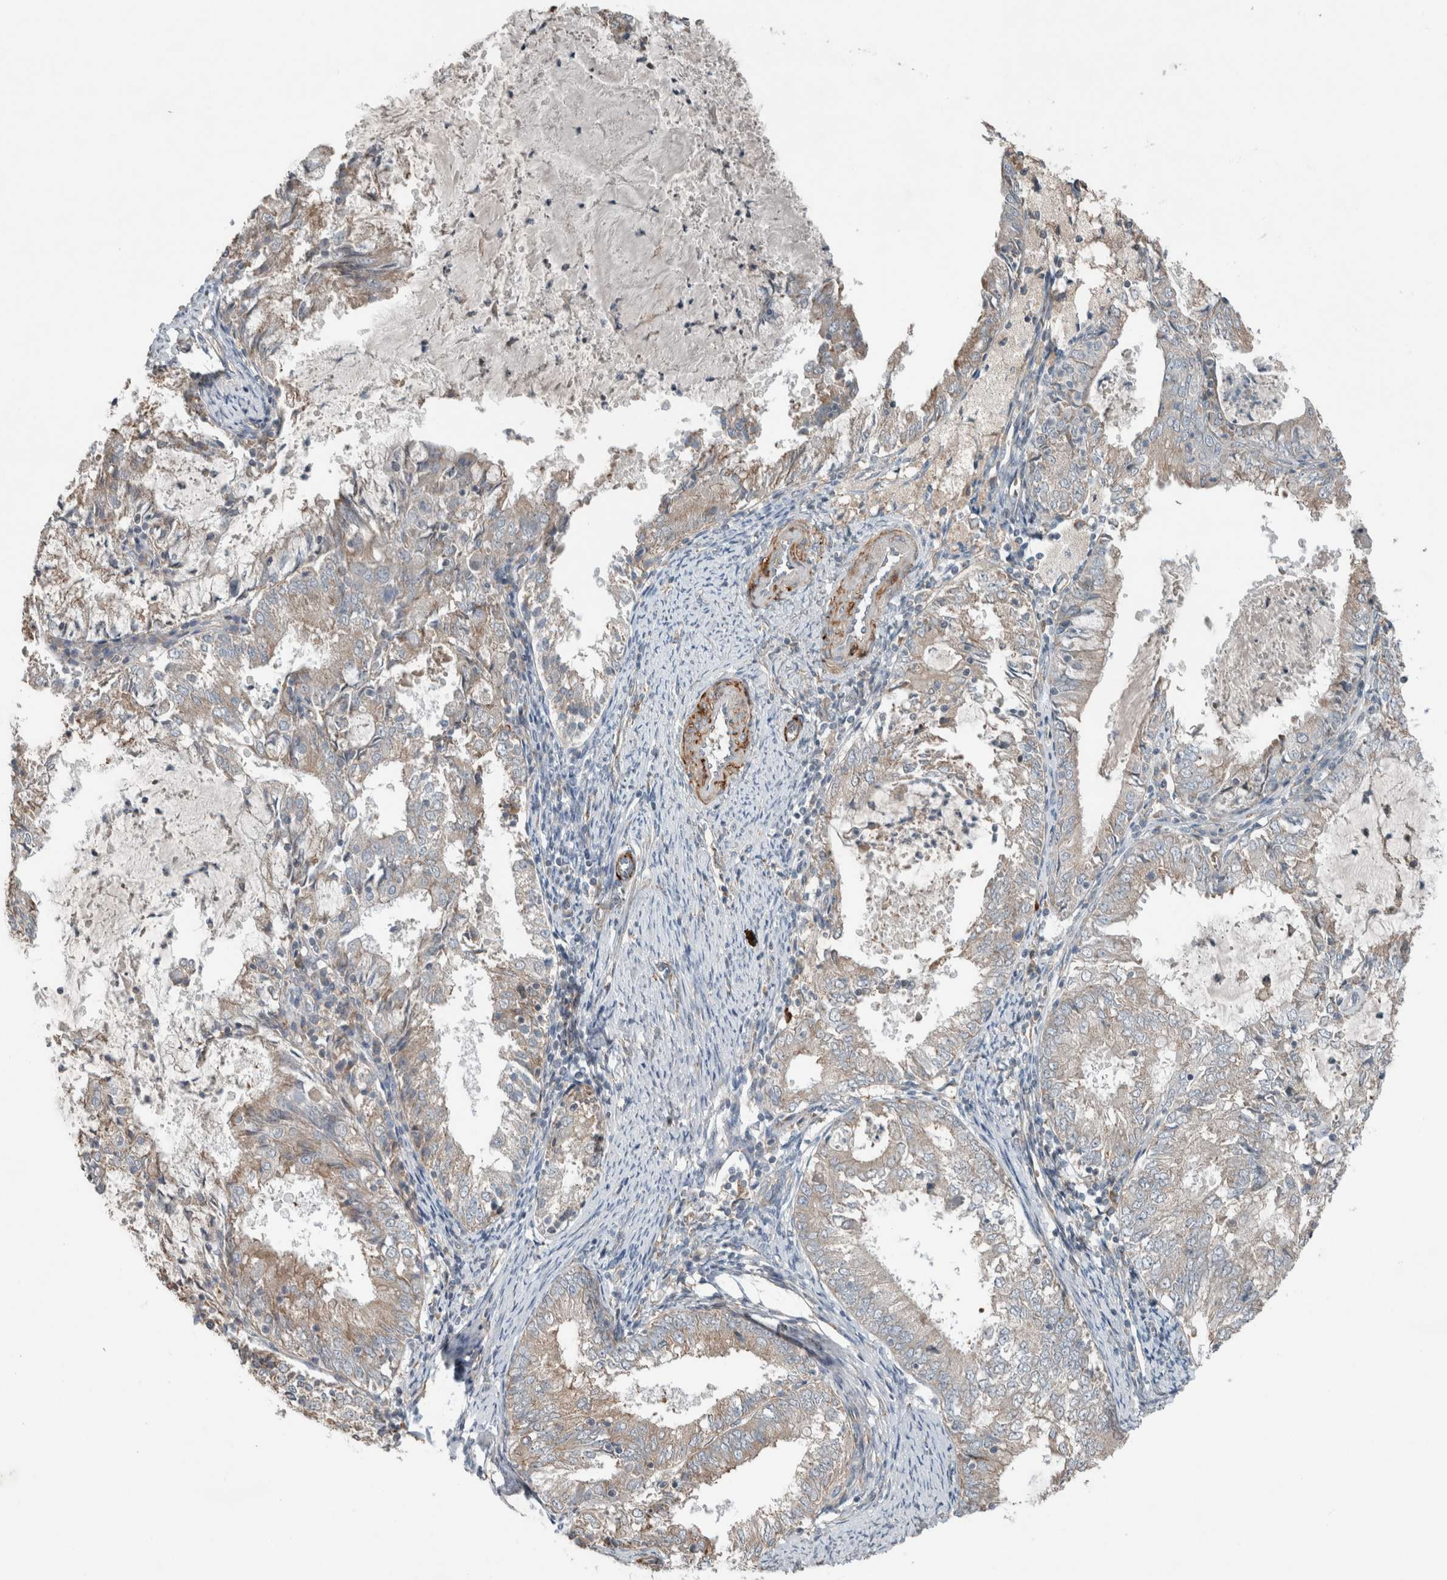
{"staining": {"intensity": "weak", "quantity": "25%-75%", "location": "cytoplasmic/membranous"}, "tissue": "endometrial cancer", "cell_type": "Tumor cells", "image_type": "cancer", "snomed": [{"axis": "morphology", "description": "Adenocarcinoma, NOS"}, {"axis": "topography", "description": "Endometrium"}], "caption": "Immunohistochemical staining of human endometrial cancer (adenocarcinoma) demonstrates weak cytoplasmic/membranous protein positivity in about 25%-75% of tumor cells. (DAB (3,3'-diaminobenzidine) IHC with brightfield microscopy, high magnification).", "gene": "JADE2", "patient": {"sex": "female", "age": 57}}